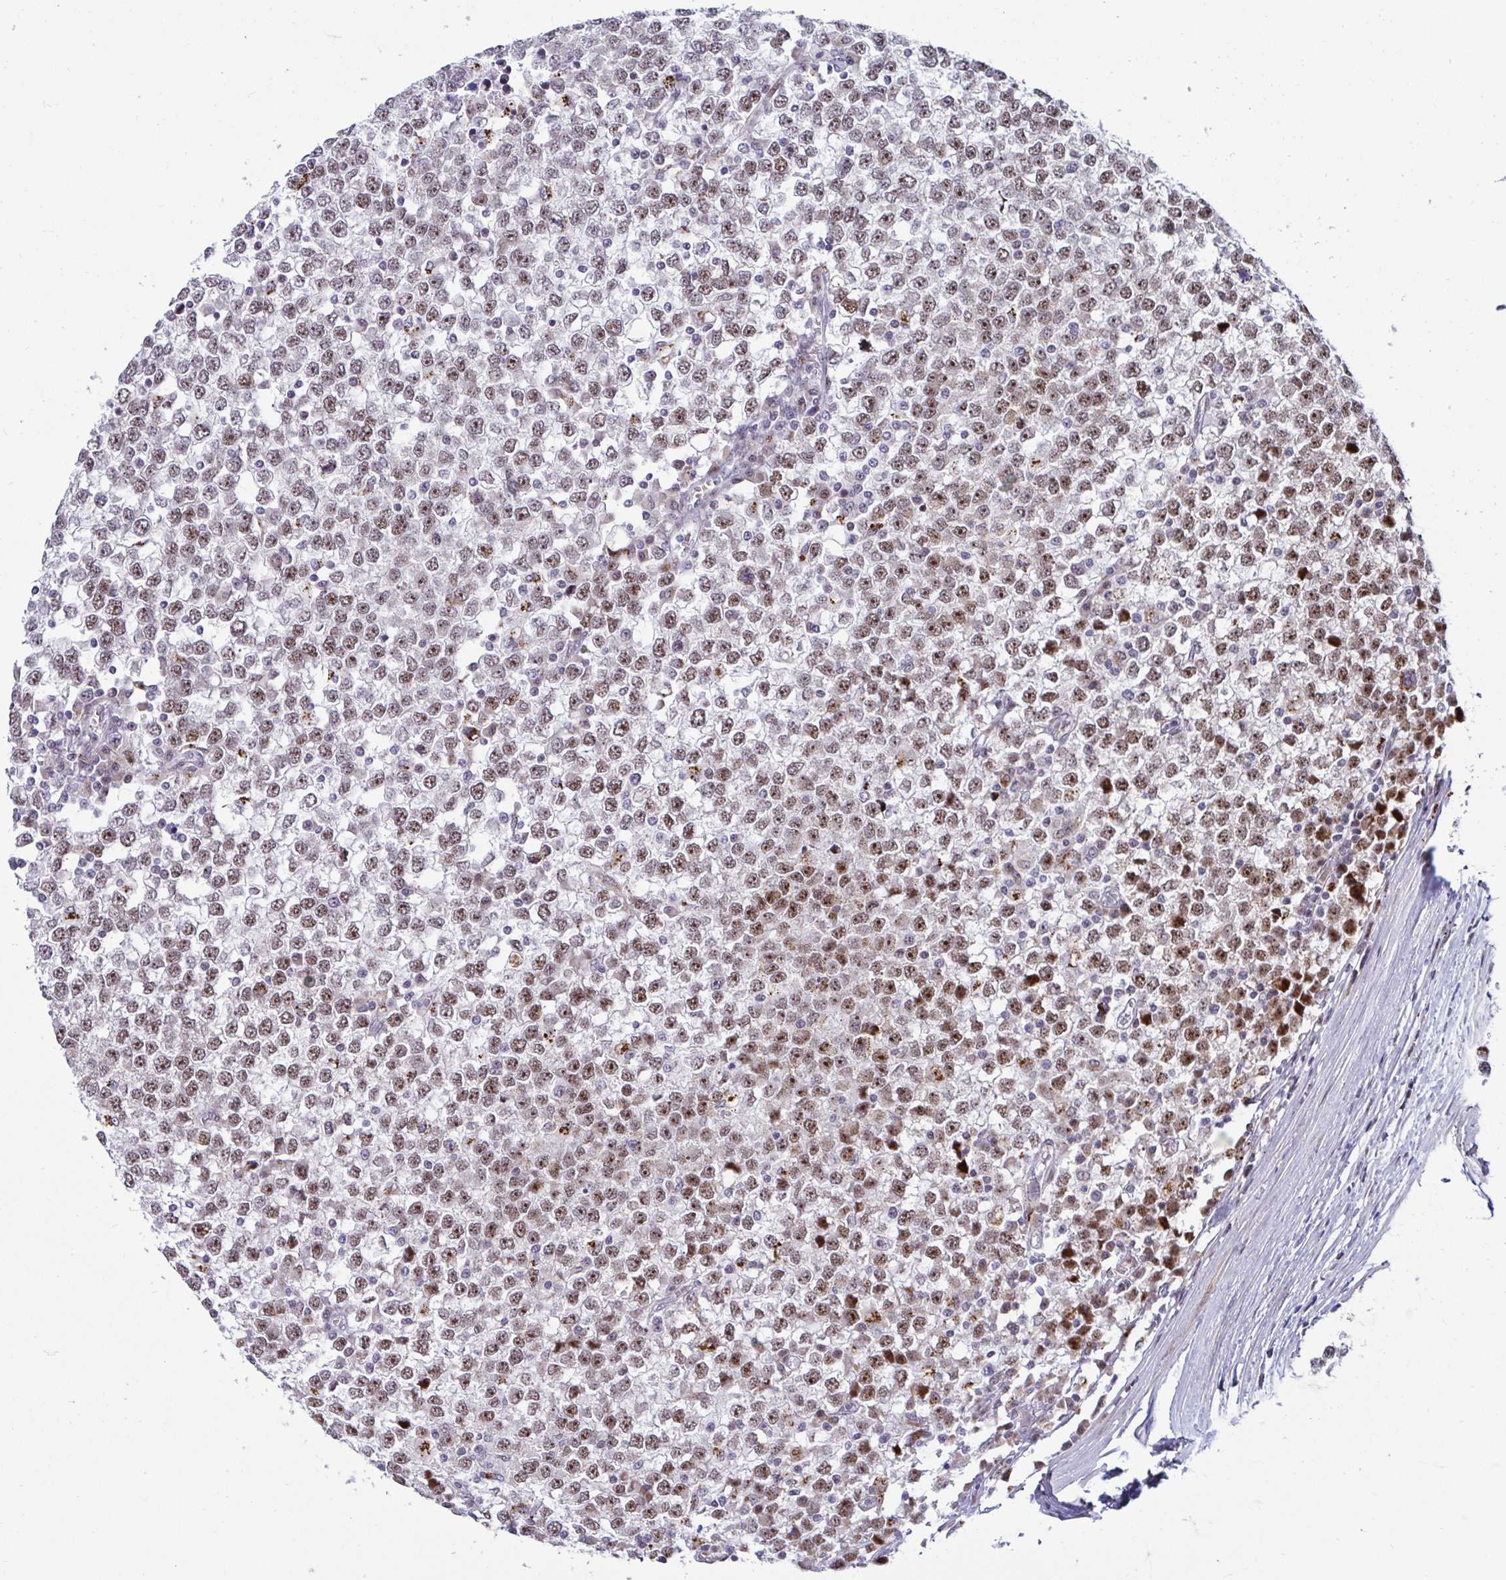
{"staining": {"intensity": "moderate", "quantity": ">75%", "location": "nuclear"}, "tissue": "testis cancer", "cell_type": "Tumor cells", "image_type": "cancer", "snomed": [{"axis": "morphology", "description": "Seminoma, NOS"}, {"axis": "topography", "description": "Testis"}], "caption": "Testis seminoma stained with IHC reveals moderate nuclear expression in about >75% of tumor cells.", "gene": "DZIP1", "patient": {"sex": "male", "age": 65}}